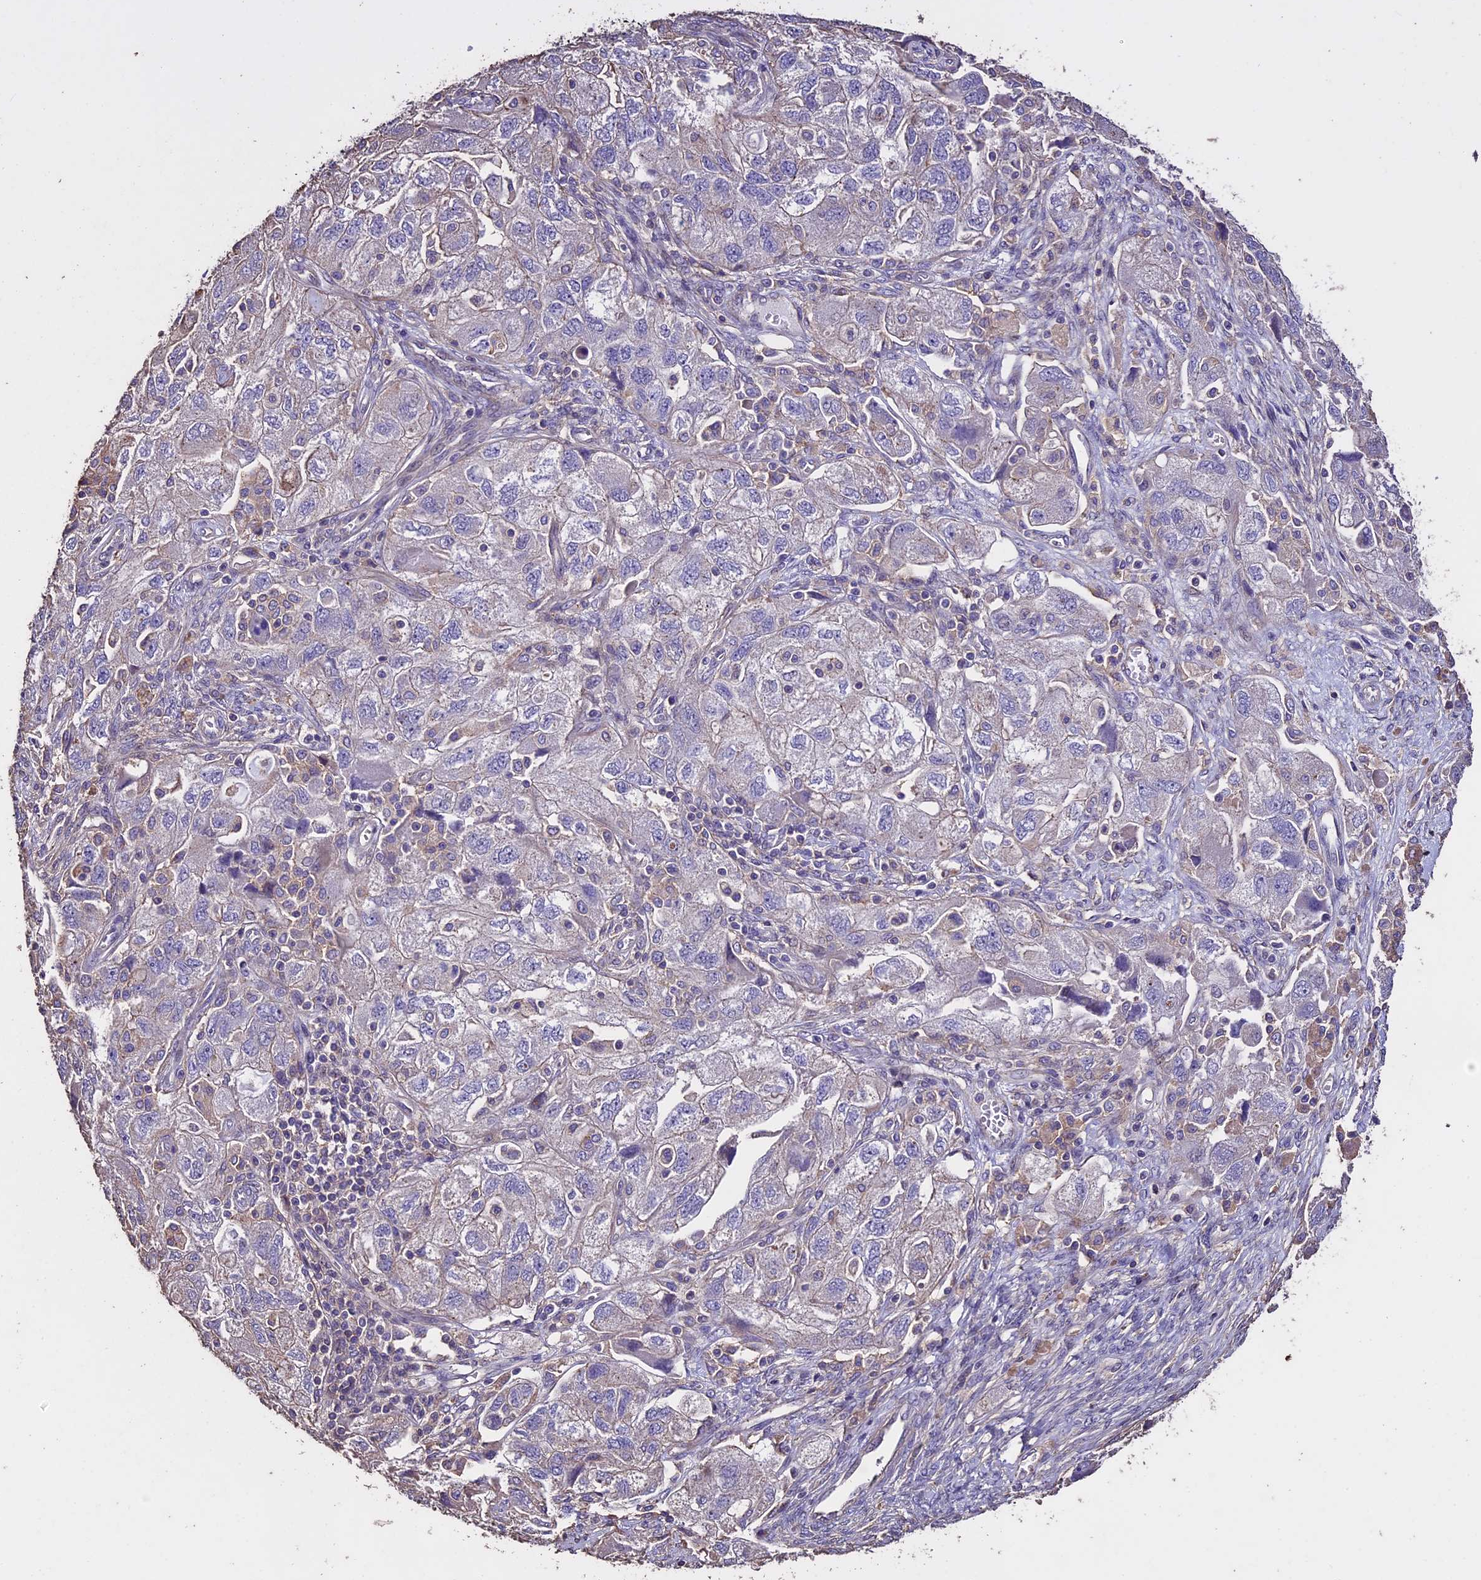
{"staining": {"intensity": "negative", "quantity": "none", "location": "none"}, "tissue": "ovarian cancer", "cell_type": "Tumor cells", "image_type": "cancer", "snomed": [{"axis": "morphology", "description": "Carcinoma, NOS"}, {"axis": "morphology", "description": "Cystadenocarcinoma, serous, NOS"}, {"axis": "topography", "description": "Ovary"}], "caption": "Protein analysis of ovarian cancer (serous cystadenocarcinoma) shows no significant staining in tumor cells. (Immunohistochemistry, brightfield microscopy, high magnification).", "gene": "USB1", "patient": {"sex": "female", "age": 69}}